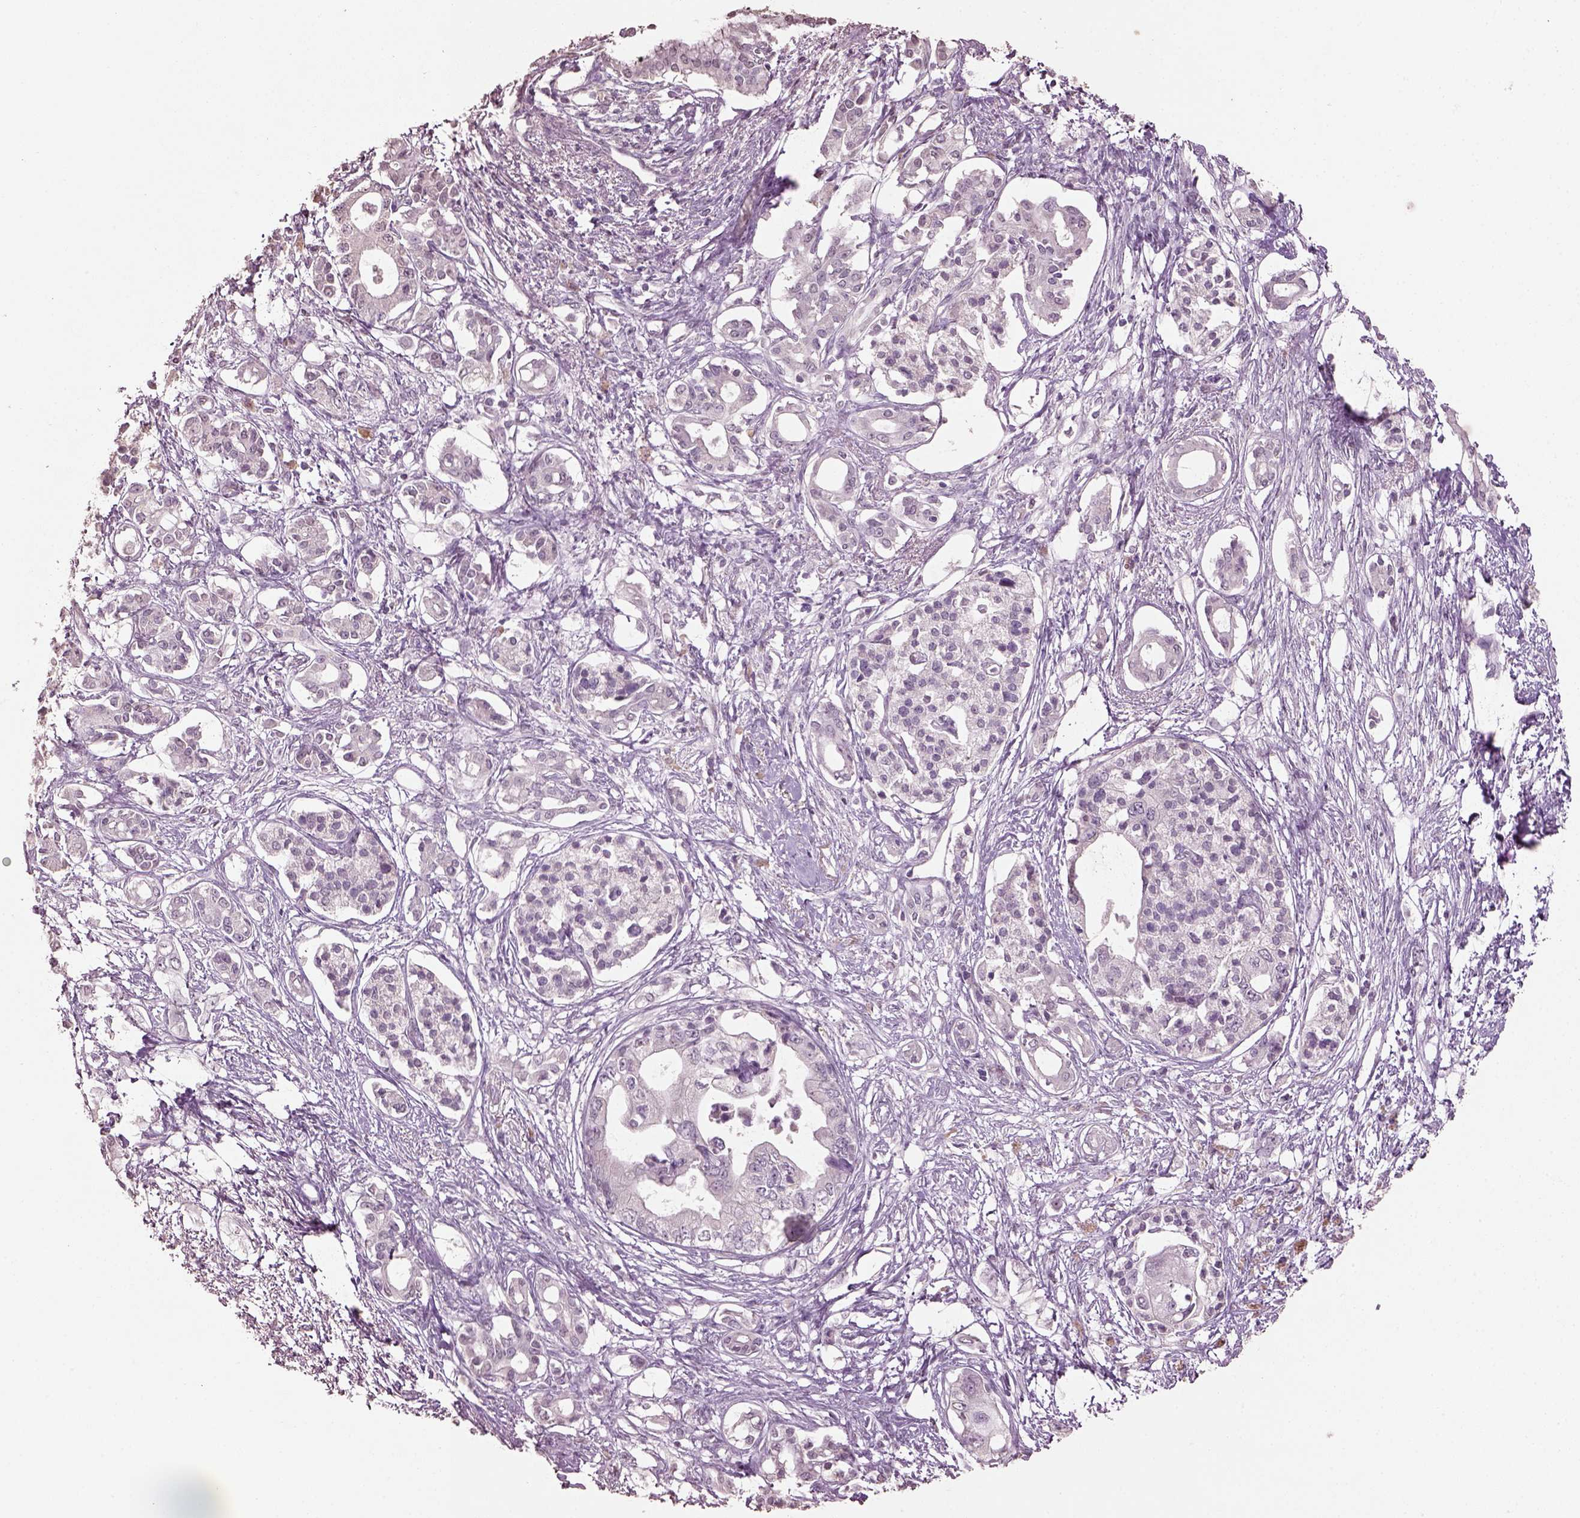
{"staining": {"intensity": "negative", "quantity": "none", "location": "none"}, "tissue": "pancreatic cancer", "cell_type": "Tumor cells", "image_type": "cancer", "snomed": [{"axis": "morphology", "description": "Adenocarcinoma, NOS"}, {"axis": "topography", "description": "Pancreas"}], "caption": "An IHC histopathology image of pancreatic cancer (adenocarcinoma) is shown. There is no staining in tumor cells of pancreatic cancer (adenocarcinoma). (Brightfield microscopy of DAB immunohistochemistry (IHC) at high magnification).", "gene": "KCNIP3", "patient": {"sex": "female", "age": 63}}